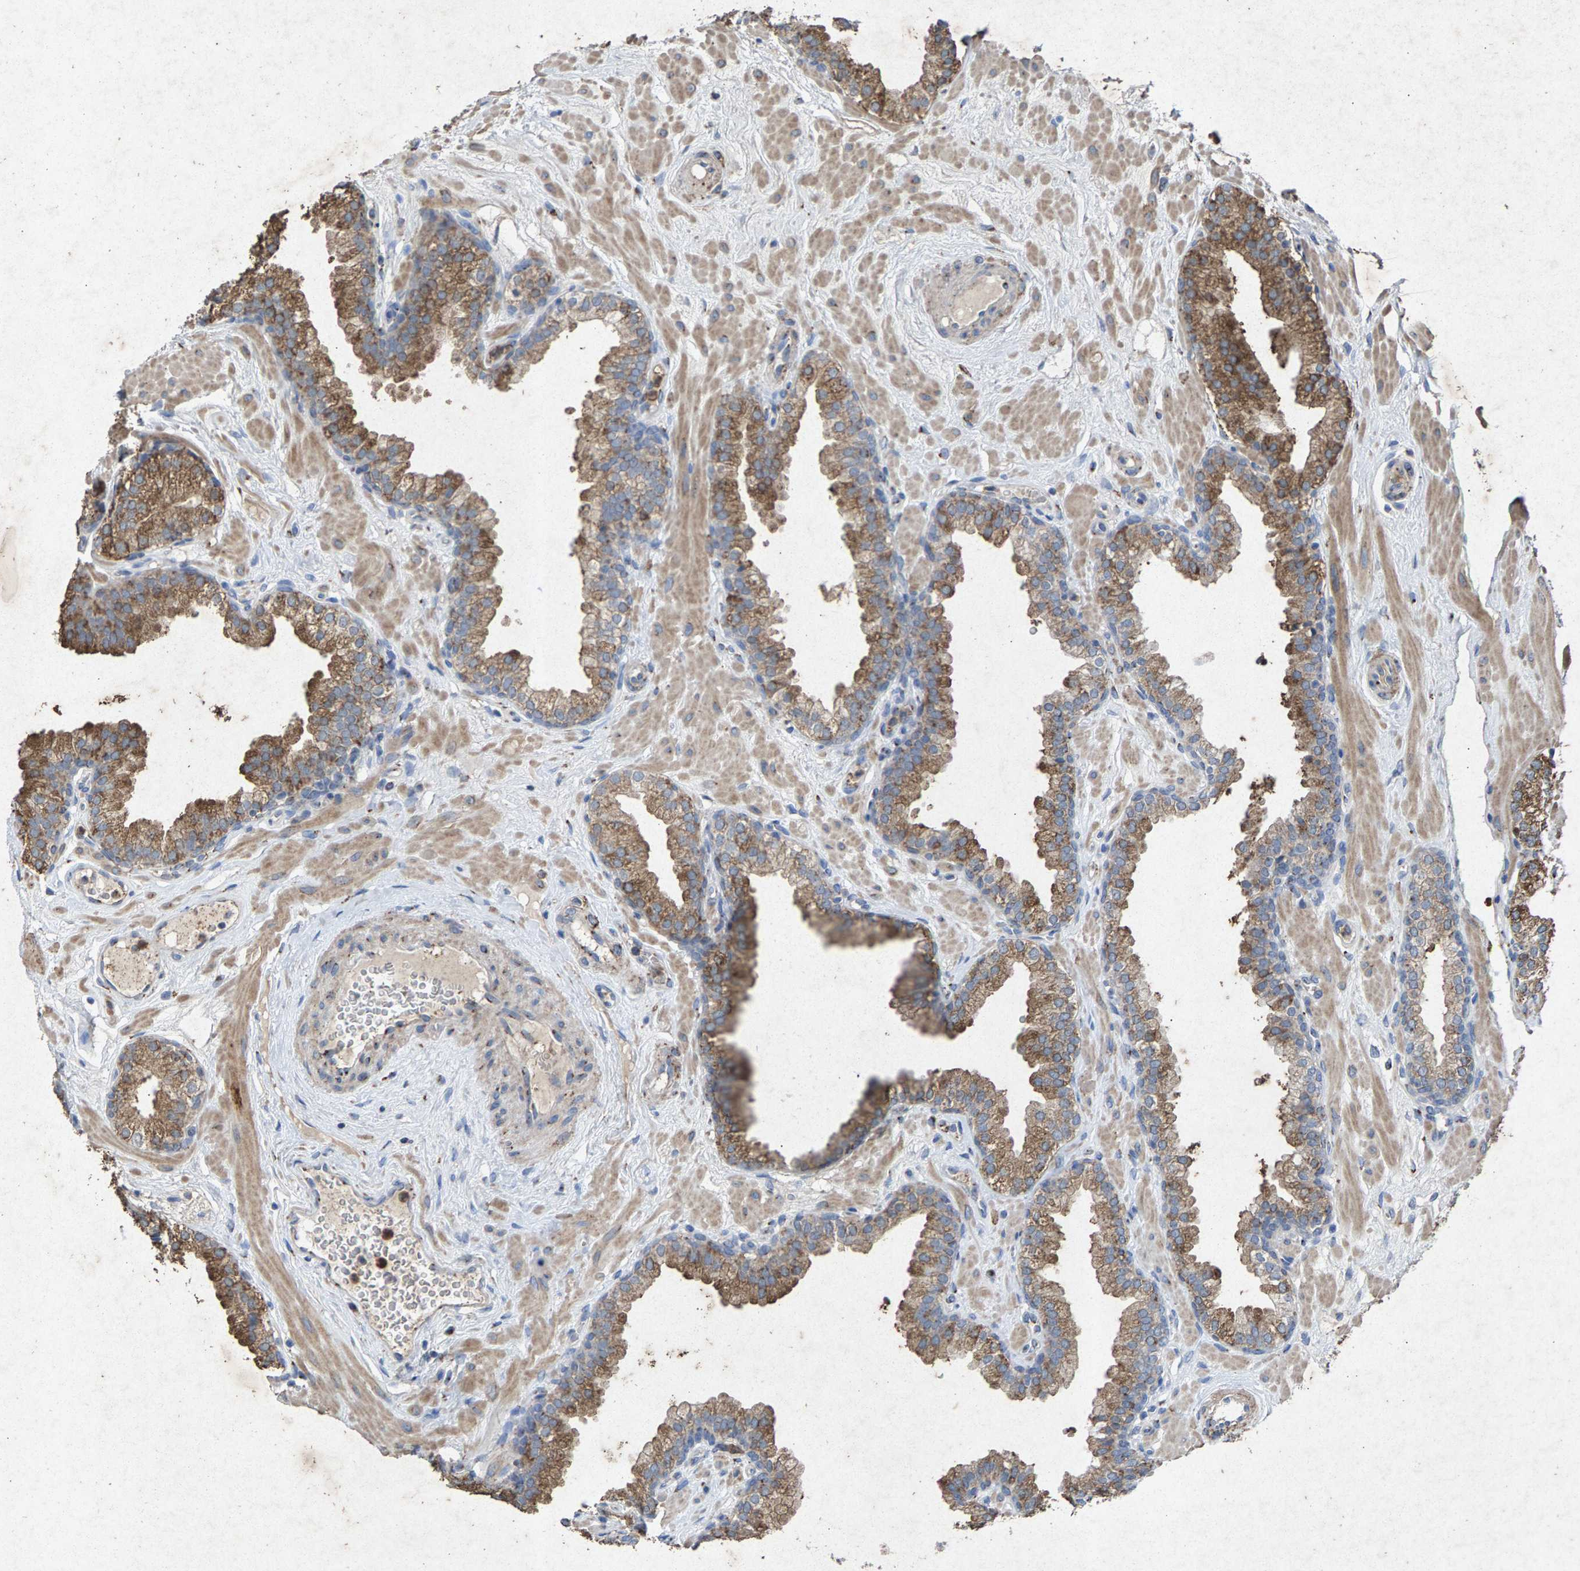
{"staining": {"intensity": "moderate", "quantity": "25%-75%", "location": "cytoplasmic/membranous"}, "tissue": "prostate", "cell_type": "Glandular cells", "image_type": "normal", "snomed": [{"axis": "morphology", "description": "Normal tissue, NOS"}, {"axis": "morphology", "description": "Urothelial carcinoma, Low grade"}, {"axis": "topography", "description": "Urinary bladder"}, {"axis": "topography", "description": "Prostate"}], "caption": "DAB (3,3'-diaminobenzidine) immunohistochemical staining of benign prostate demonstrates moderate cytoplasmic/membranous protein positivity in about 25%-75% of glandular cells. (brown staining indicates protein expression, while blue staining denotes nuclei).", "gene": "MAN2A1", "patient": {"sex": "male", "age": 60}}